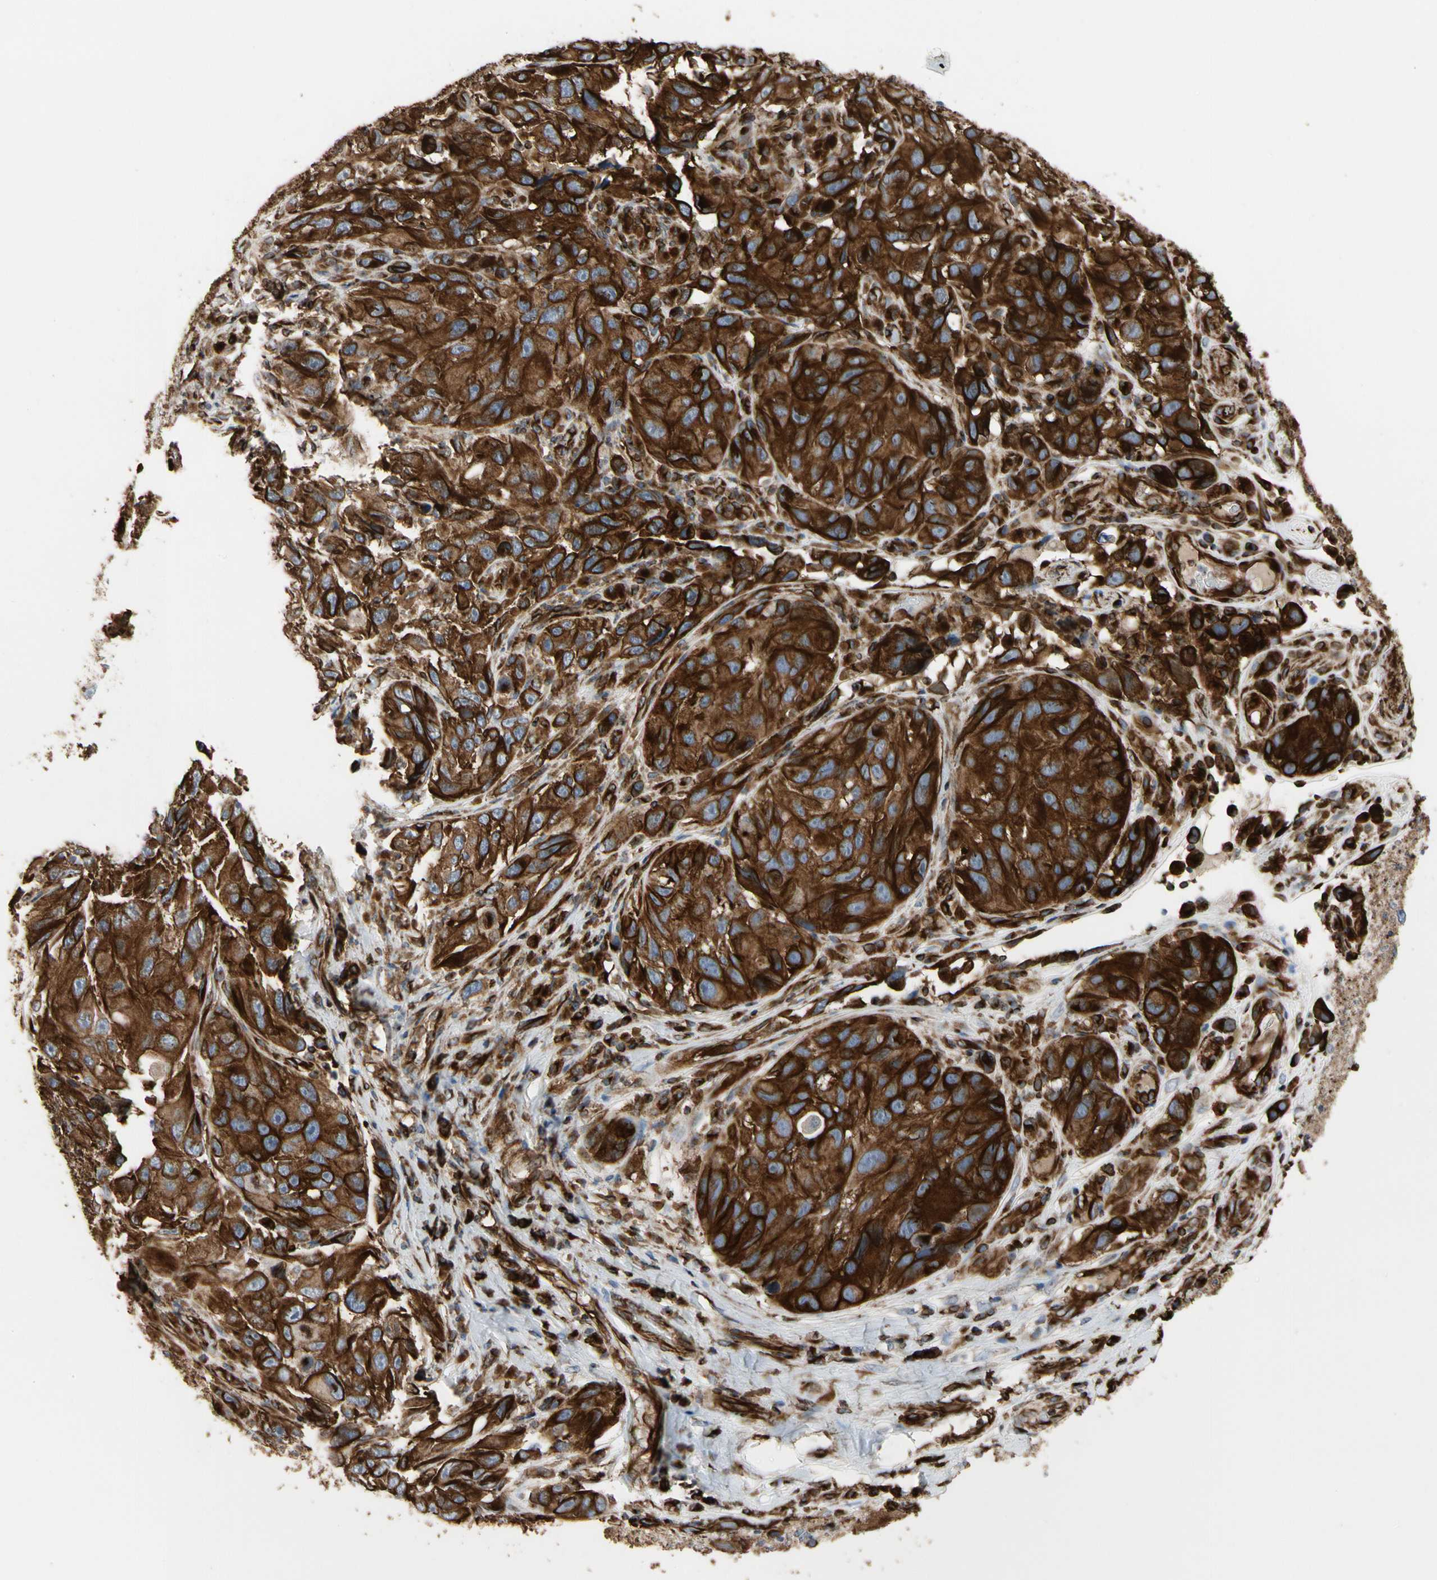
{"staining": {"intensity": "strong", "quantity": ">75%", "location": "cytoplasmic/membranous"}, "tissue": "melanoma", "cell_type": "Tumor cells", "image_type": "cancer", "snomed": [{"axis": "morphology", "description": "Malignant melanoma, NOS"}, {"axis": "topography", "description": "Skin"}], "caption": "Protein staining reveals strong cytoplasmic/membranous expression in approximately >75% of tumor cells in malignant melanoma.", "gene": "TUBA1A", "patient": {"sex": "female", "age": 73}}